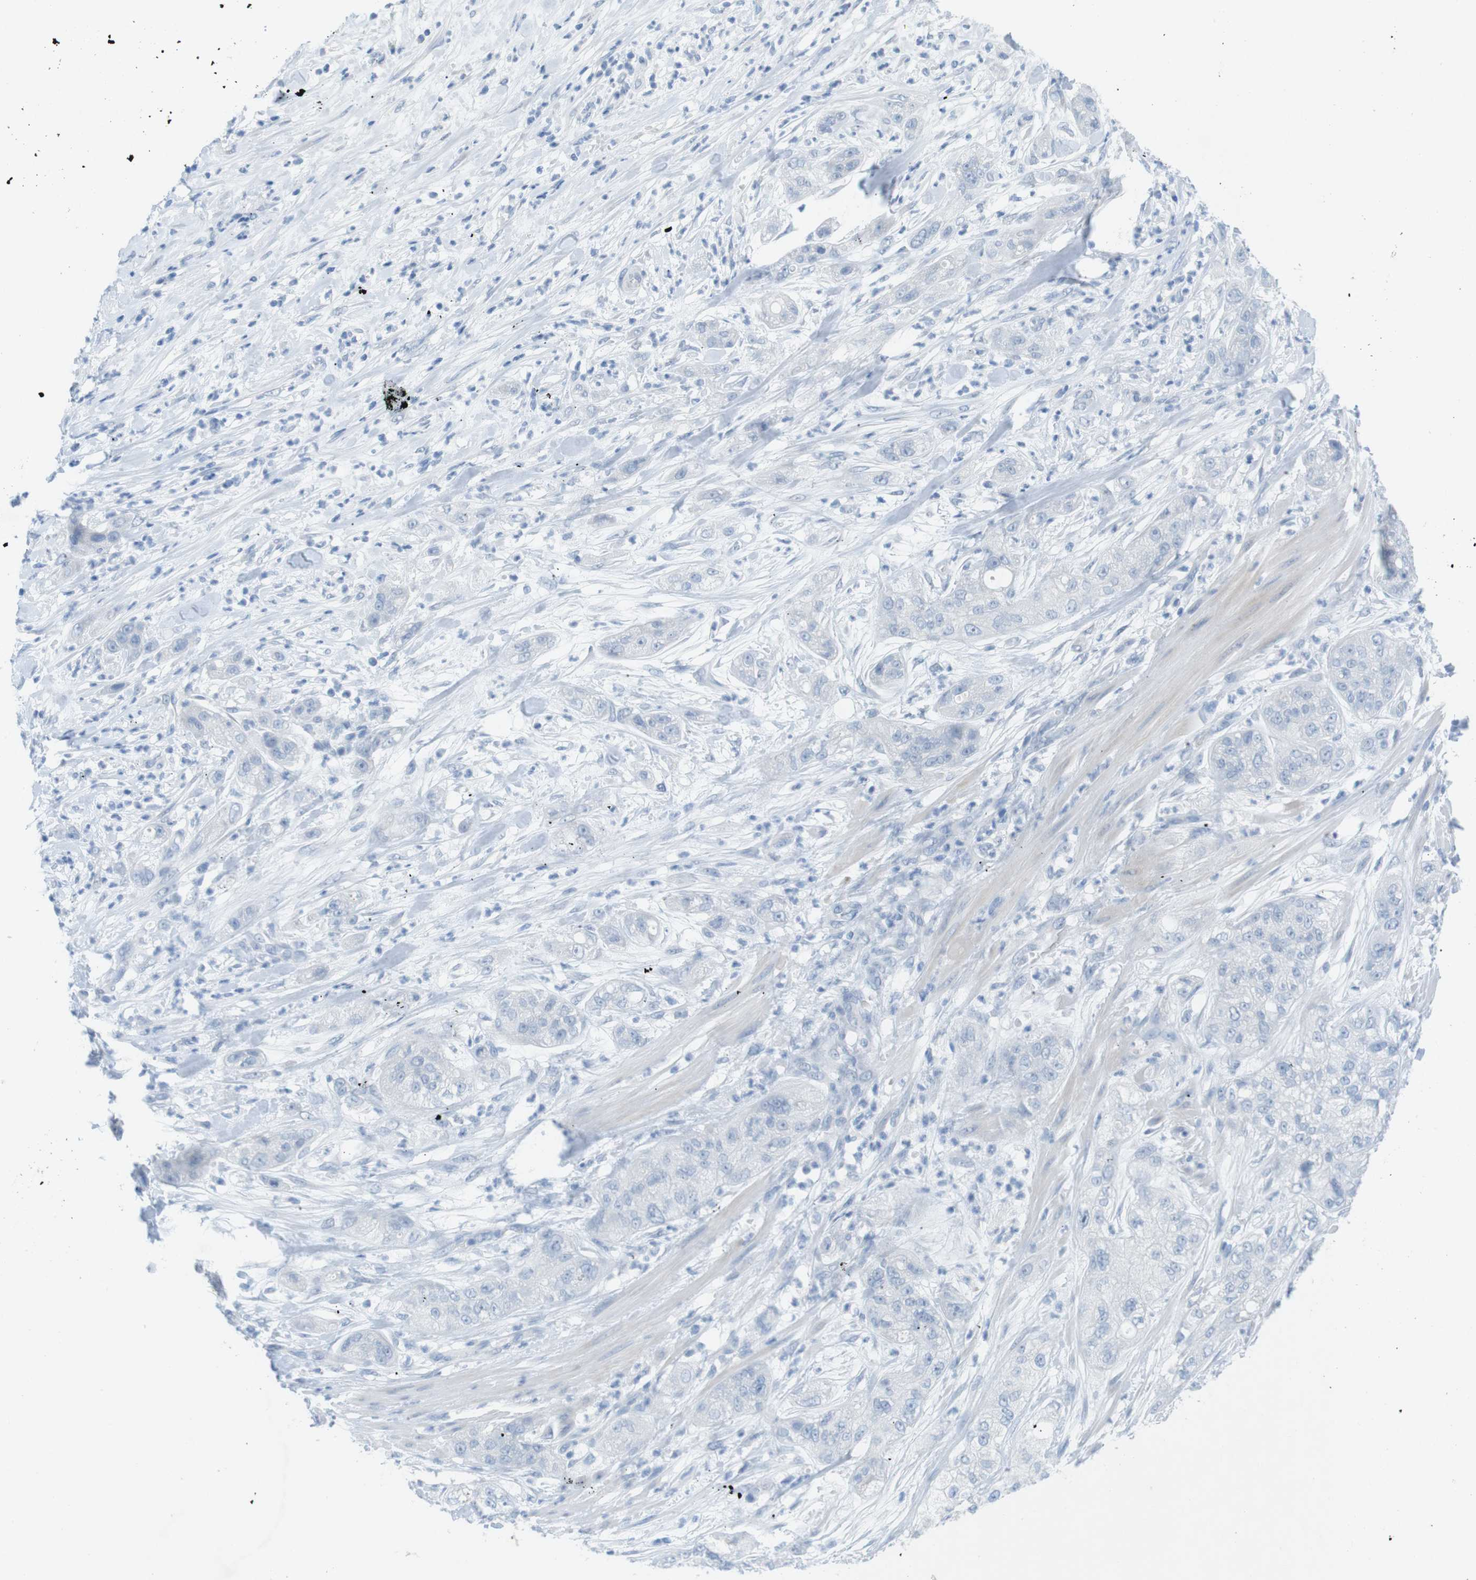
{"staining": {"intensity": "negative", "quantity": "none", "location": "none"}, "tissue": "pancreatic cancer", "cell_type": "Tumor cells", "image_type": "cancer", "snomed": [{"axis": "morphology", "description": "Adenocarcinoma, NOS"}, {"axis": "topography", "description": "Pancreas"}], "caption": "DAB immunohistochemical staining of human pancreatic cancer reveals no significant positivity in tumor cells.", "gene": "SALL4", "patient": {"sex": "female", "age": 78}}